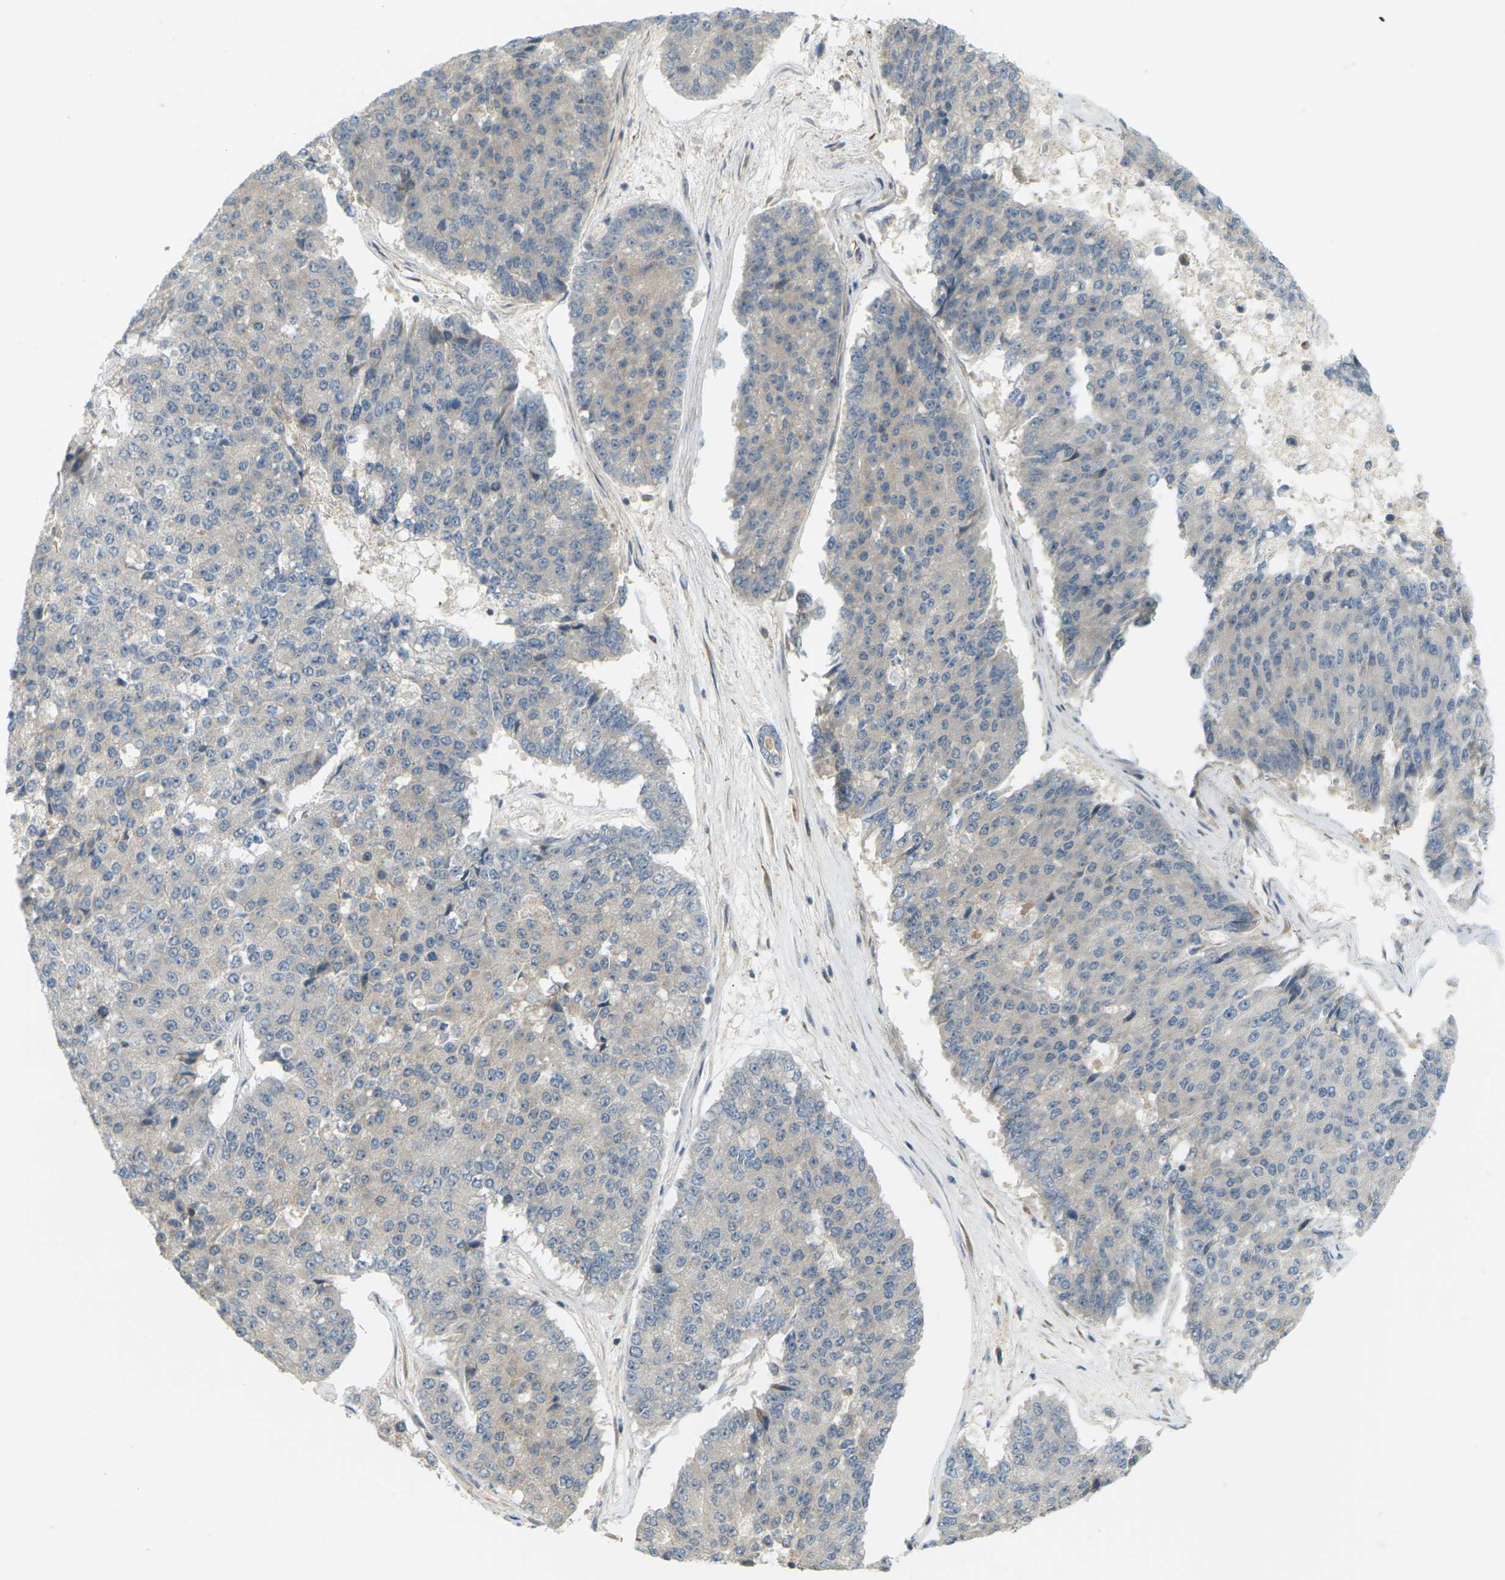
{"staining": {"intensity": "weak", "quantity": ">75%", "location": "cytoplasmic/membranous"}, "tissue": "pancreatic cancer", "cell_type": "Tumor cells", "image_type": "cancer", "snomed": [{"axis": "morphology", "description": "Adenocarcinoma, NOS"}, {"axis": "topography", "description": "Pancreas"}], "caption": "Protein staining of pancreatic cancer tissue shows weak cytoplasmic/membranous positivity in about >75% of tumor cells.", "gene": "SOCS6", "patient": {"sex": "male", "age": 50}}